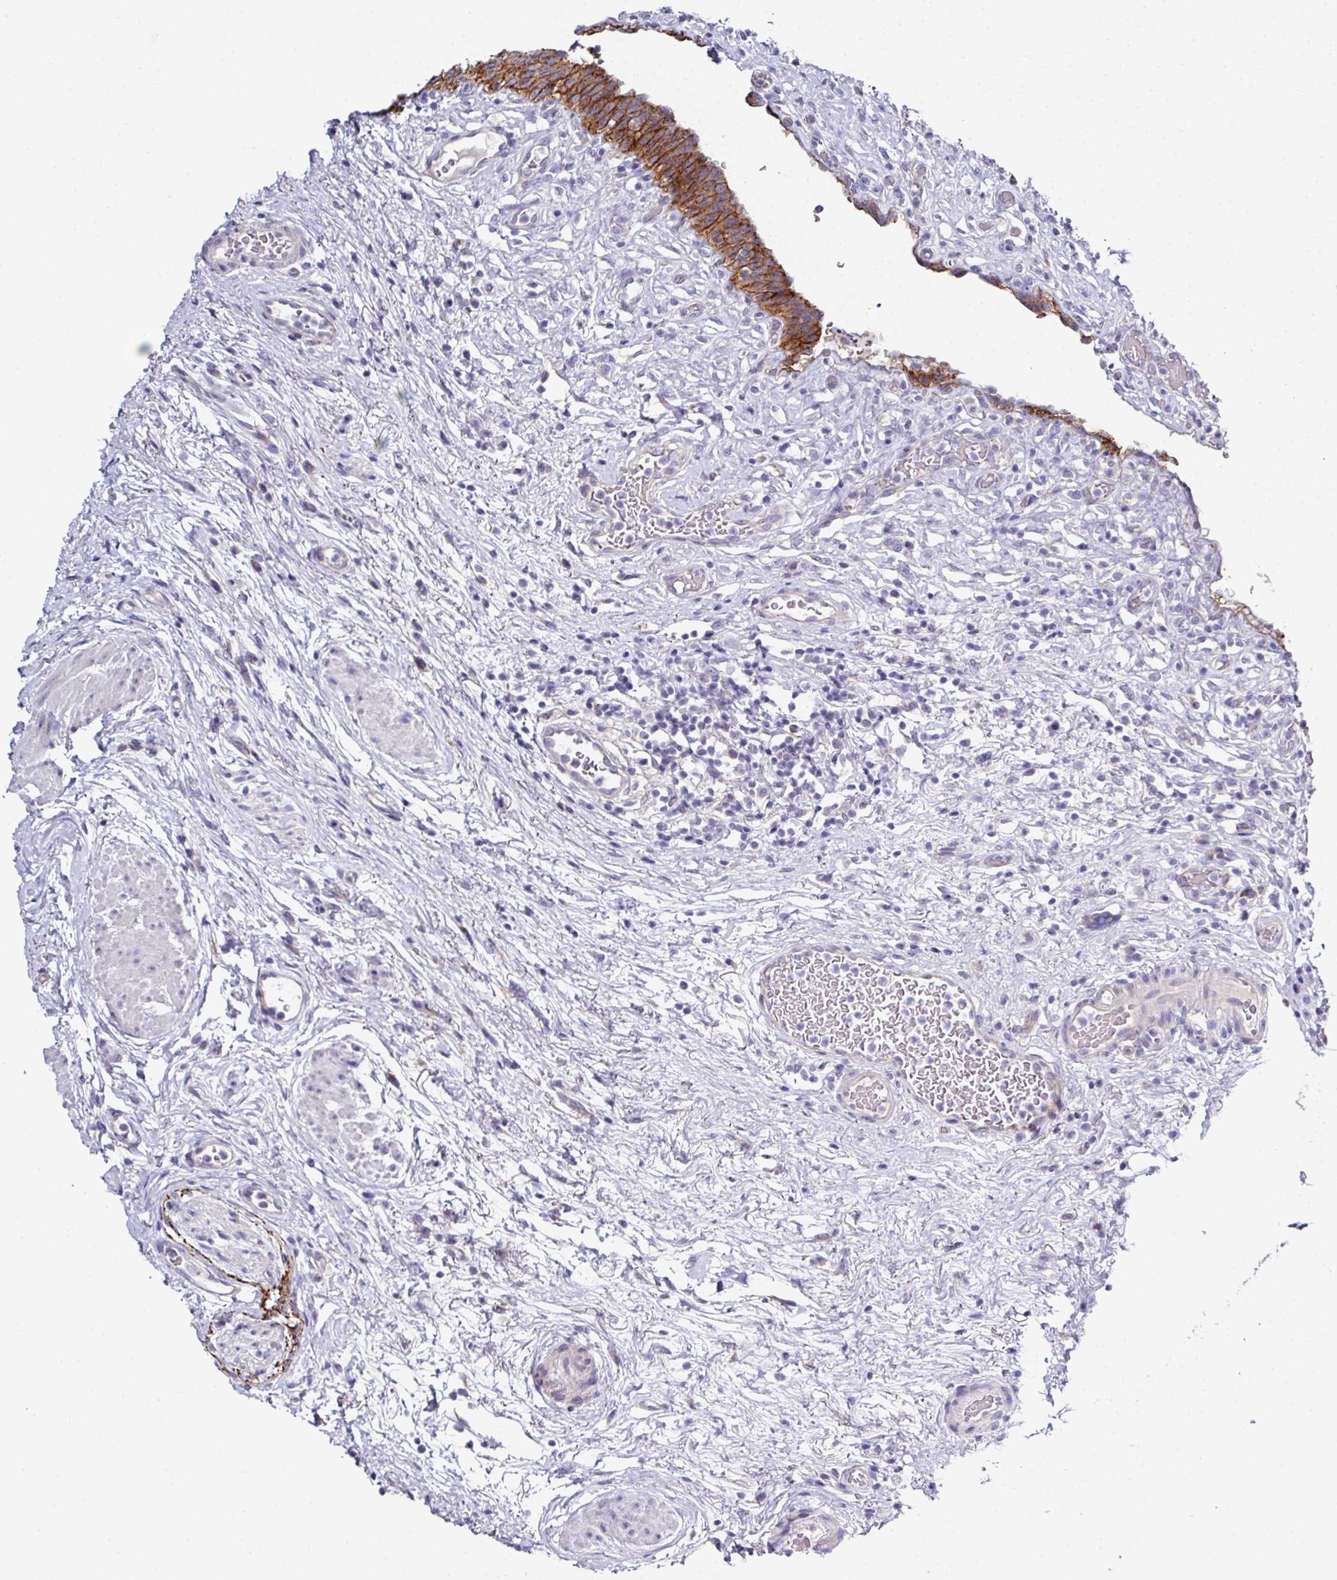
{"staining": {"intensity": "strong", "quantity": "25%-75%", "location": "cytoplasmic/membranous"}, "tissue": "urinary bladder", "cell_type": "Urothelial cells", "image_type": "normal", "snomed": [{"axis": "morphology", "description": "Normal tissue, NOS"}, {"axis": "topography", "description": "Urinary bladder"}], "caption": "About 25%-75% of urothelial cells in benign urinary bladder display strong cytoplasmic/membranous protein positivity as visualized by brown immunohistochemical staining.", "gene": "CLDN1", "patient": {"sex": "male", "age": 71}}